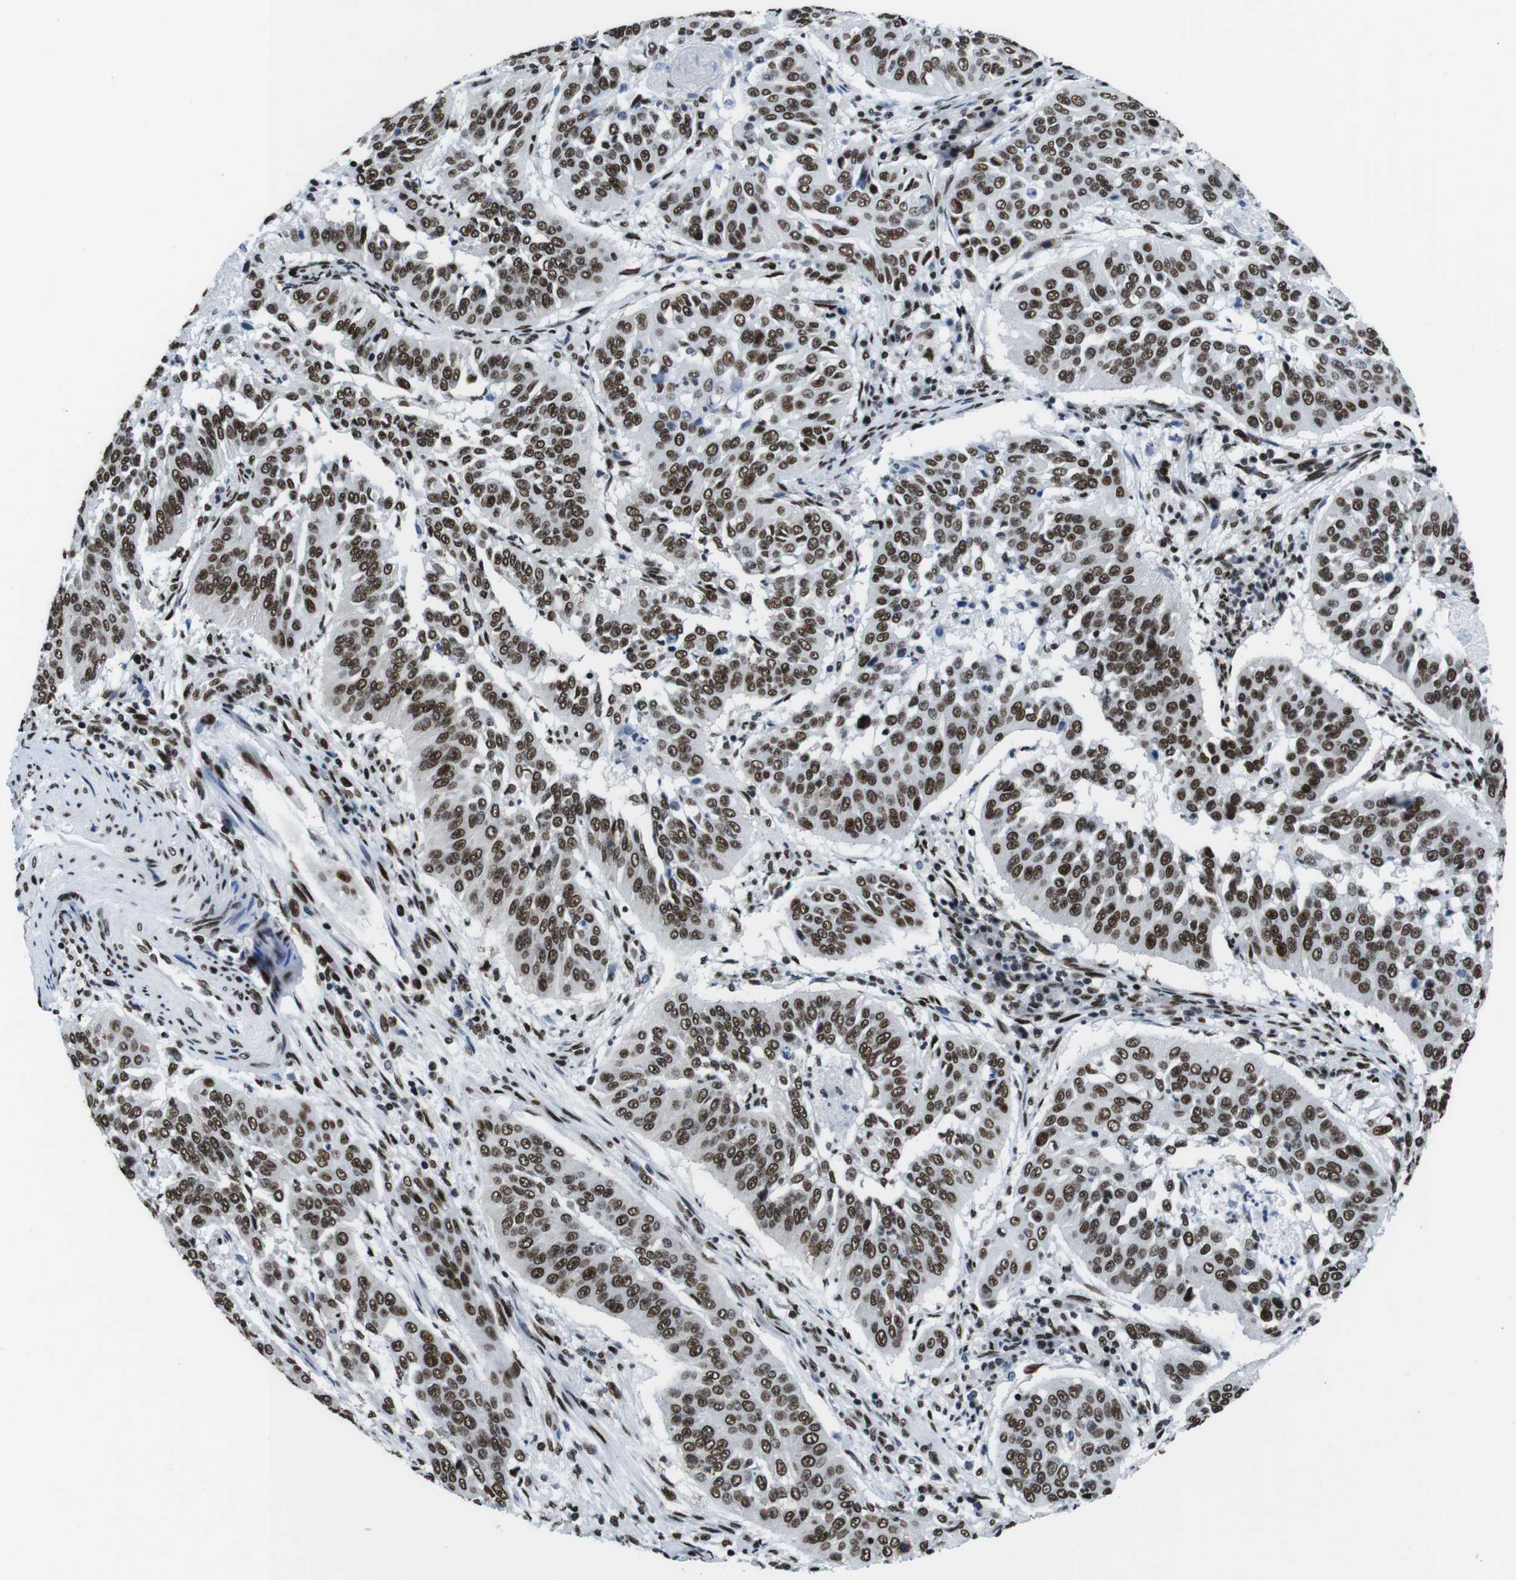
{"staining": {"intensity": "strong", "quantity": ">75%", "location": "nuclear"}, "tissue": "cervical cancer", "cell_type": "Tumor cells", "image_type": "cancer", "snomed": [{"axis": "morphology", "description": "Normal tissue, NOS"}, {"axis": "morphology", "description": "Squamous cell carcinoma, NOS"}, {"axis": "topography", "description": "Cervix"}], "caption": "Cervical cancer stained with immunohistochemistry demonstrates strong nuclear expression in about >75% of tumor cells.", "gene": "CITED2", "patient": {"sex": "female", "age": 39}}